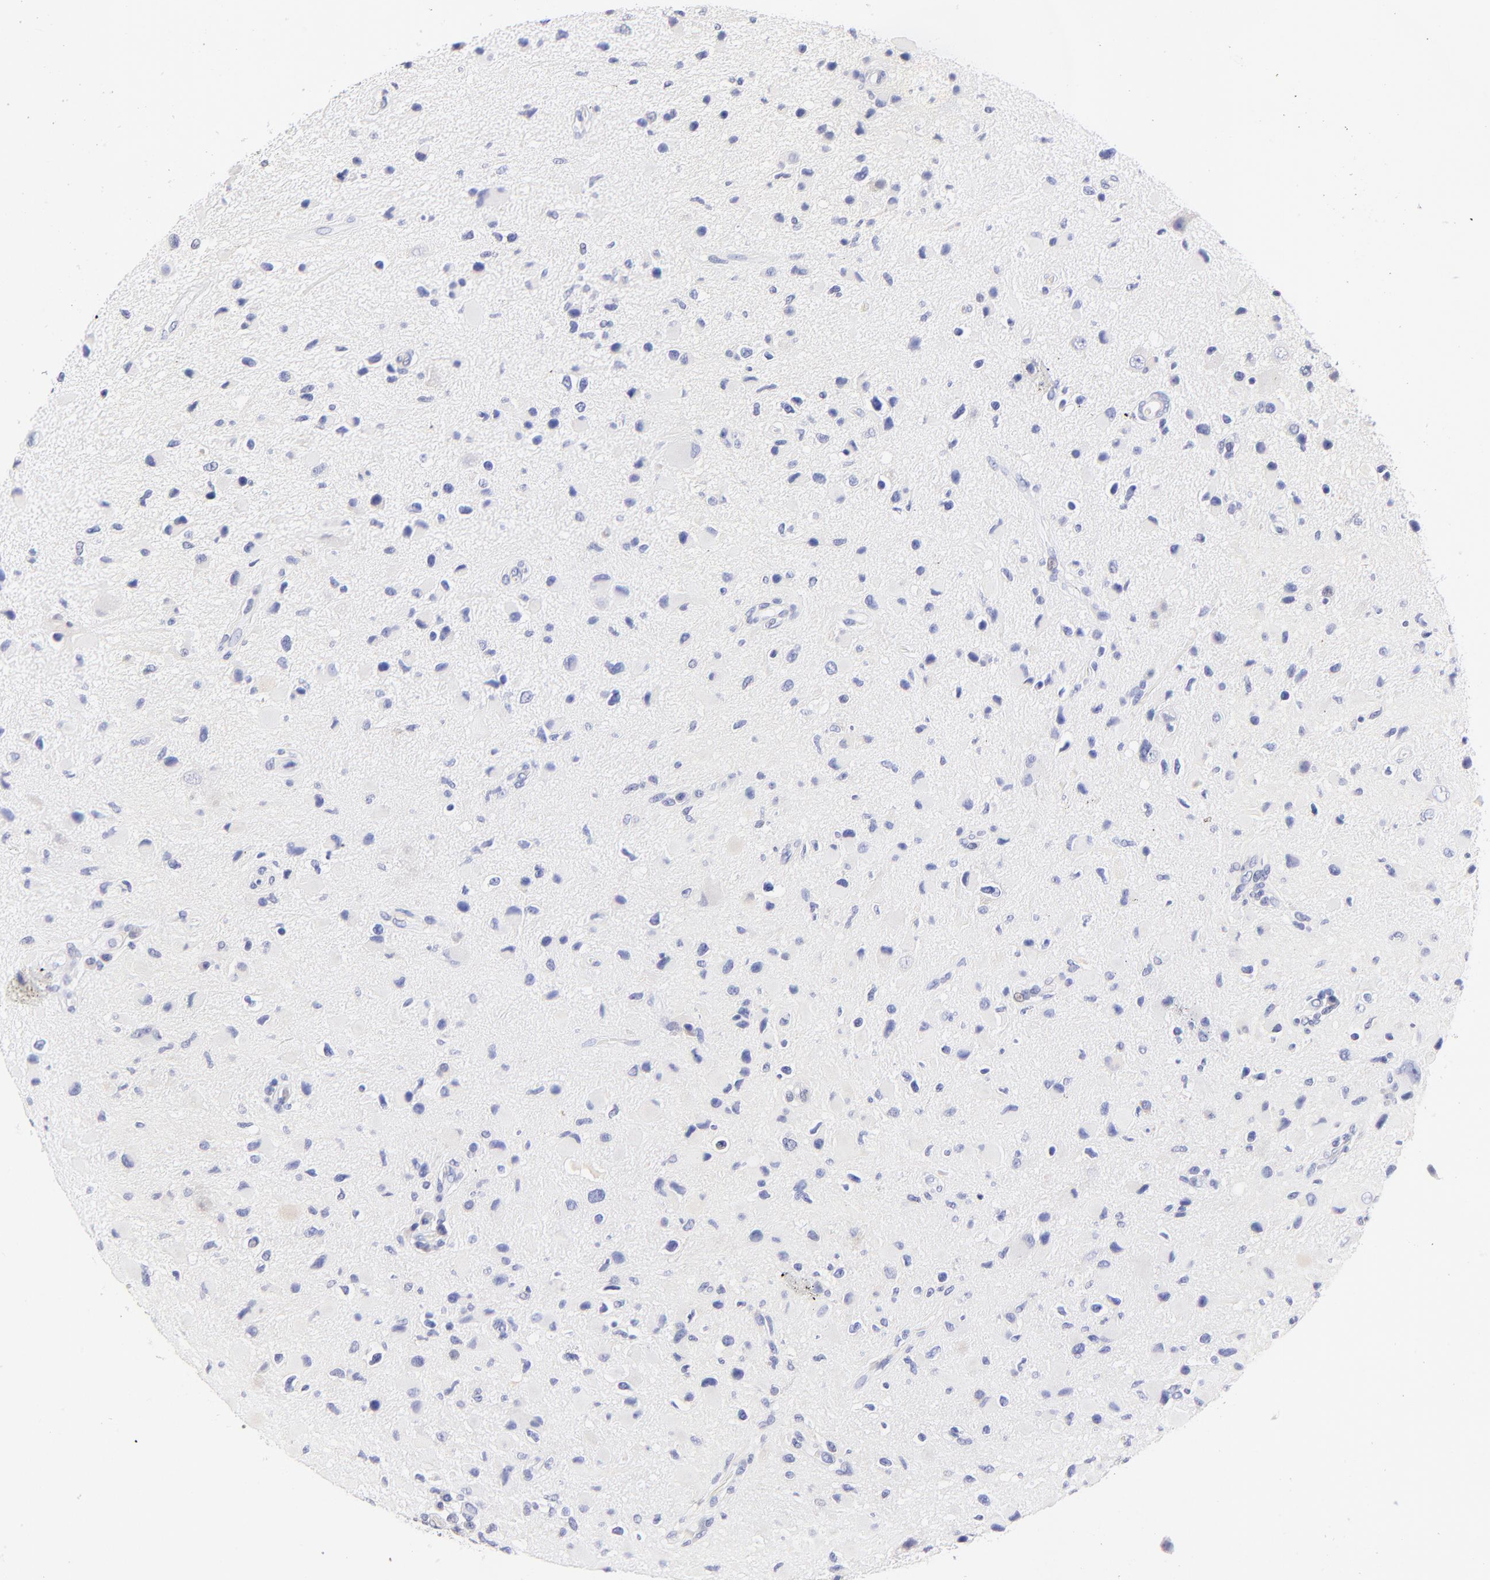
{"staining": {"intensity": "negative", "quantity": "none", "location": "none"}, "tissue": "glioma", "cell_type": "Tumor cells", "image_type": "cancer", "snomed": [{"axis": "morphology", "description": "Glioma, malignant, Low grade"}, {"axis": "topography", "description": "Brain"}], "caption": "Immunohistochemistry (IHC) of human low-grade glioma (malignant) reveals no expression in tumor cells.", "gene": "EBP", "patient": {"sex": "female", "age": 32}}